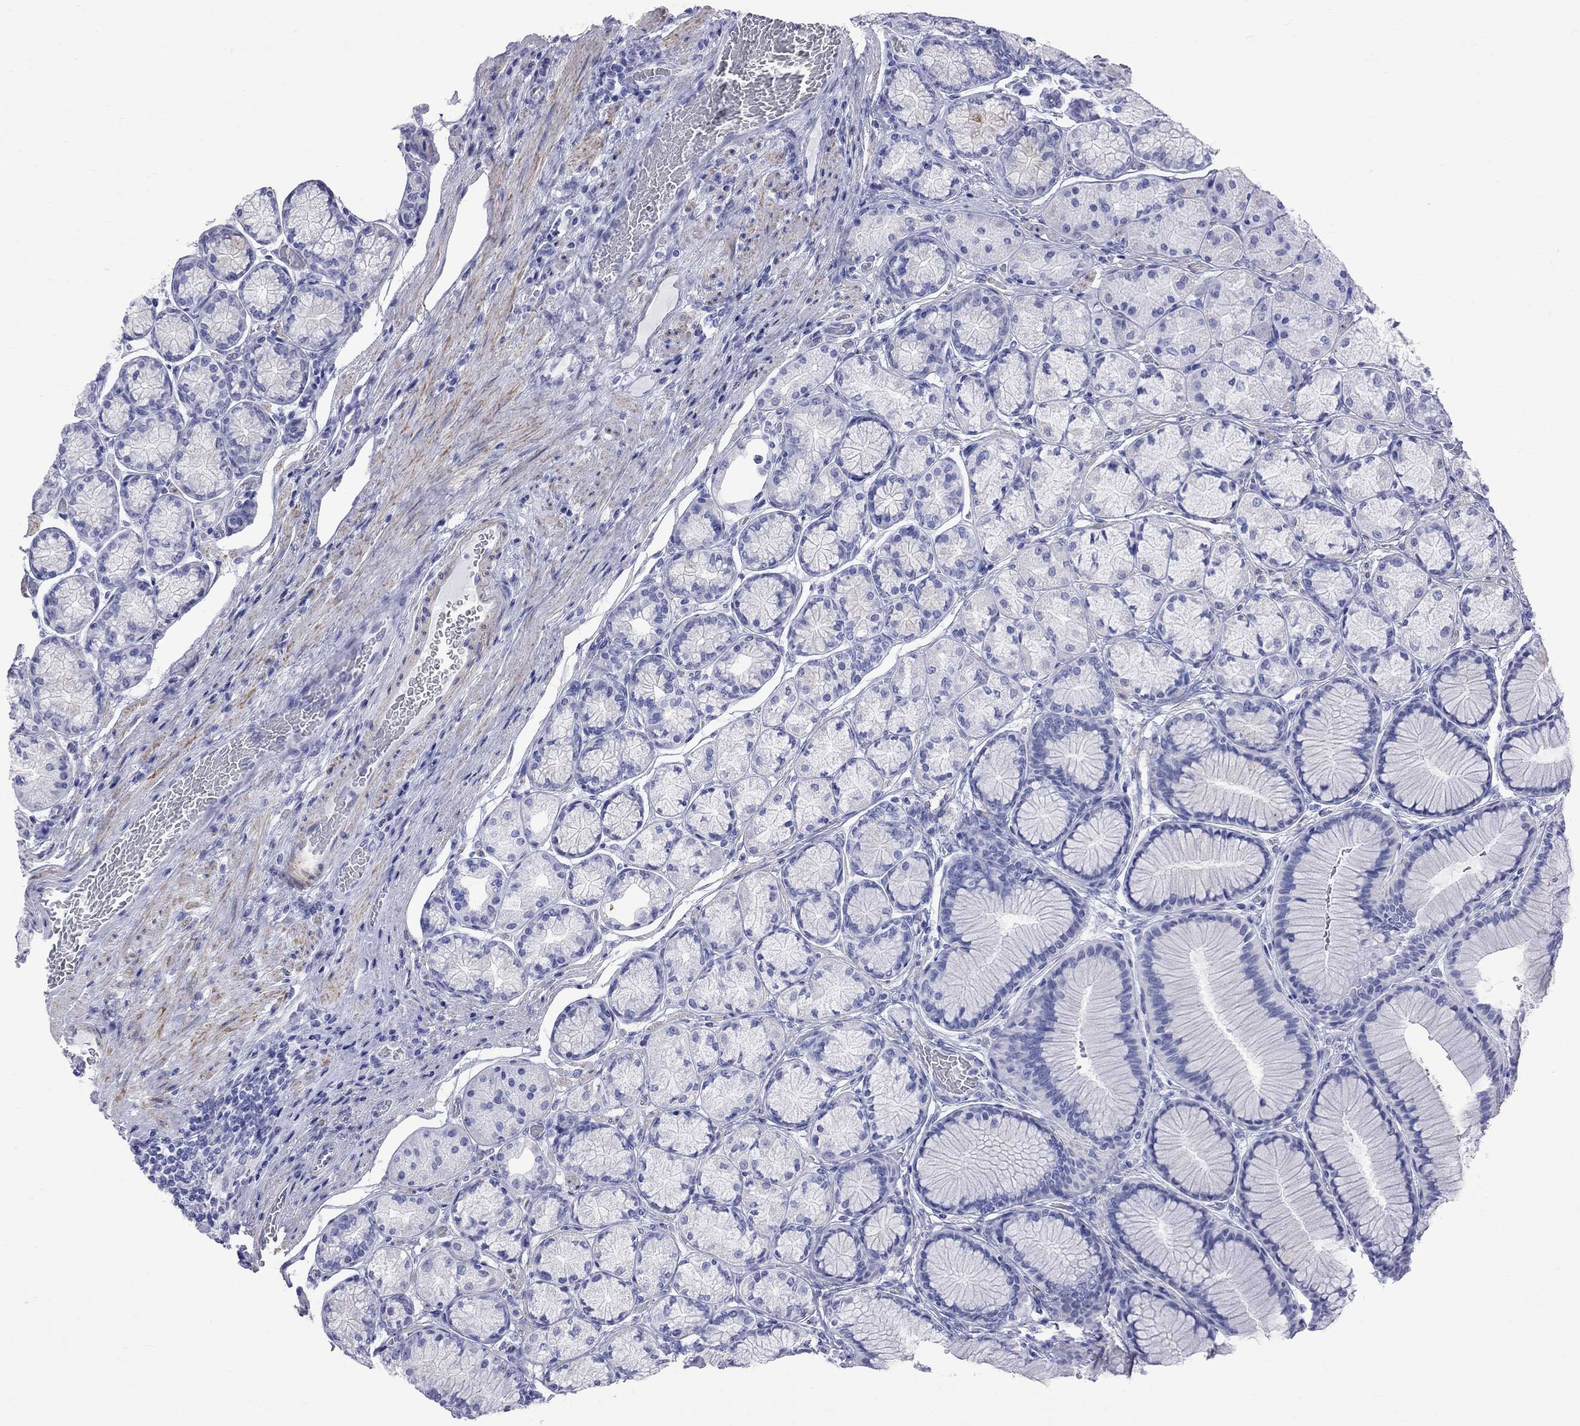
{"staining": {"intensity": "weak", "quantity": "<25%", "location": "cytoplasmic/membranous"}, "tissue": "stomach", "cell_type": "Glandular cells", "image_type": "normal", "snomed": [{"axis": "morphology", "description": "Normal tissue, NOS"}, {"axis": "morphology", "description": "Adenocarcinoma, NOS"}, {"axis": "morphology", "description": "Adenocarcinoma, High grade"}, {"axis": "topography", "description": "Stomach, upper"}, {"axis": "topography", "description": "Stomach"}], "caption": "Glandular cells show no significant positivity in benign stomach.", "gene": "BPIFB1", "patient": {"sex": "female", "age": 65}}